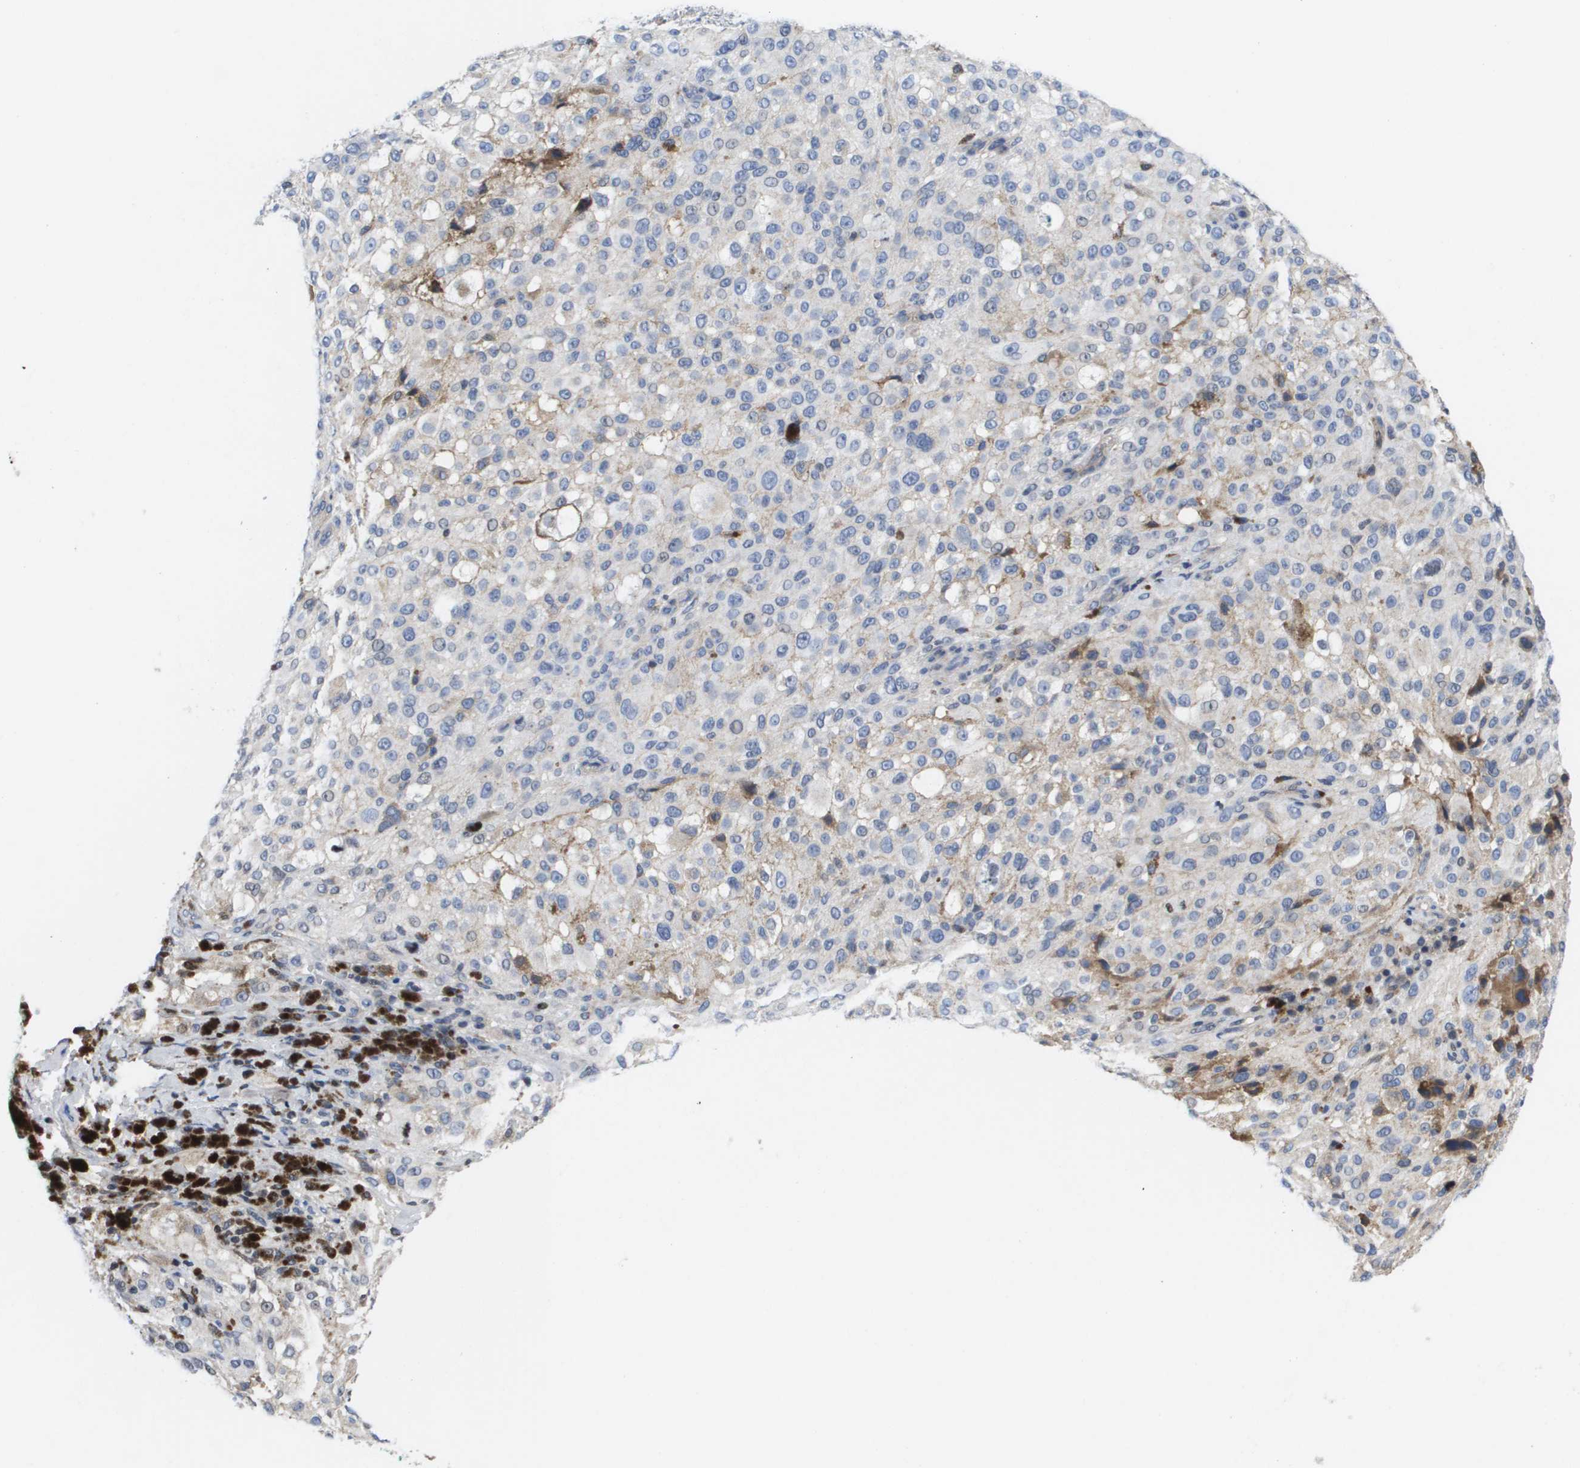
{"staining": {"intensity": "negative", "quantity": "none", "location": "none"}, "tissue": "melanoma", "cell_type": "Tumor cells", "image_type": "cancer", "snomed": [{"axis": "morphology", "description": "Necrosis, NOS"}, {"axis": "morphology", "description": "Malignant melanoma, NOS"}, {"axis": "topography", "description": "Skin"}], "caption": "IHC image of neoplastic tissue: human malignant melanoma stained with DAB (3,3'-diaminobenzidine) exhibits no significant protein expression in tumor cells.", "gene": "SERPINC1", "patient": {"sex": "female", "age": 87}}